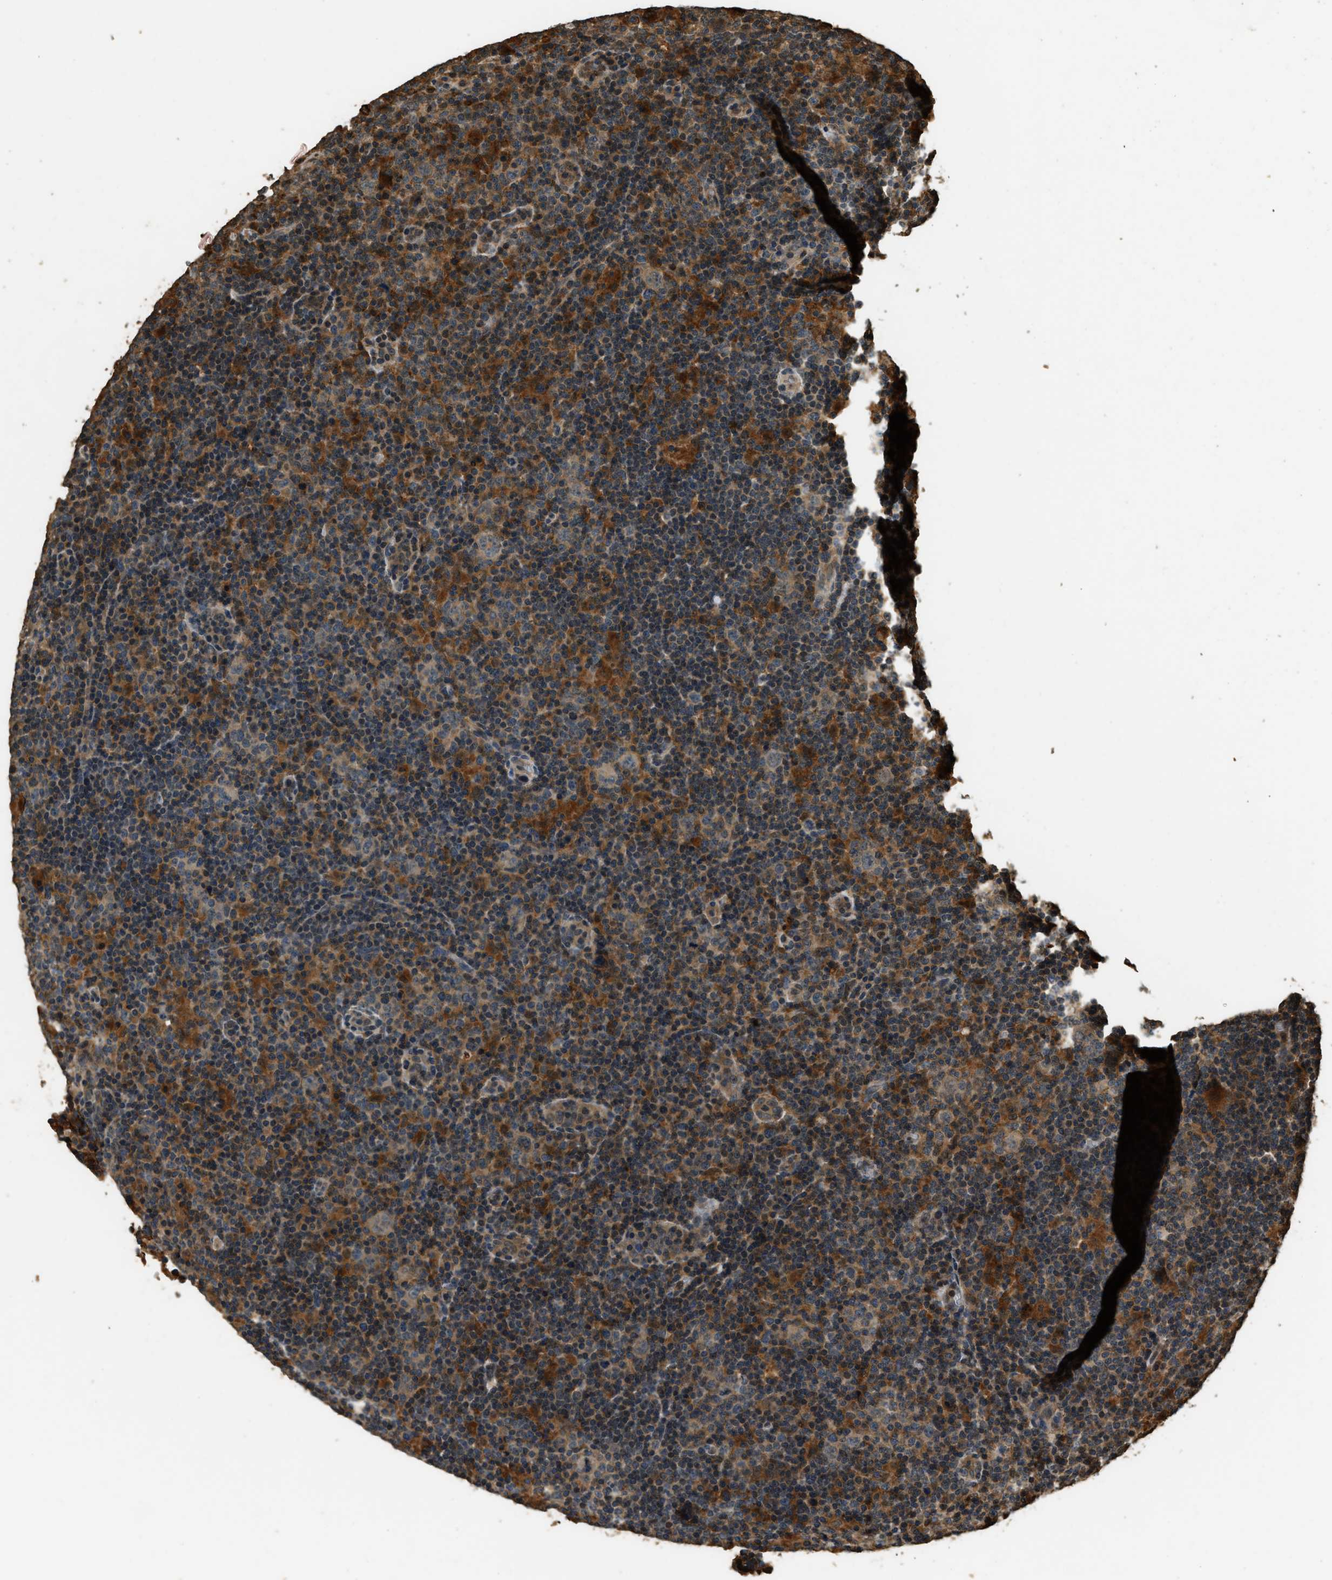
{"staining": {"intensity": "weak", "quantity": "<25%", "location": "cytoplasmic/membranous"}, "tissue": "lymphoma", "cell_type": "Tumor cells", "image_type": "cancer", "snomed": [{"axis": "morphology", "description": "Hodgkin's disease, NOS"}, {"axis": "topography", "description": "Lymph node"}], "caption": "Micrograph shows no protein expression in tumor cells of Hodgkin's disease tissue.", "gene": "RAP2A", "patient": {"sex": "female", "age": 57}}